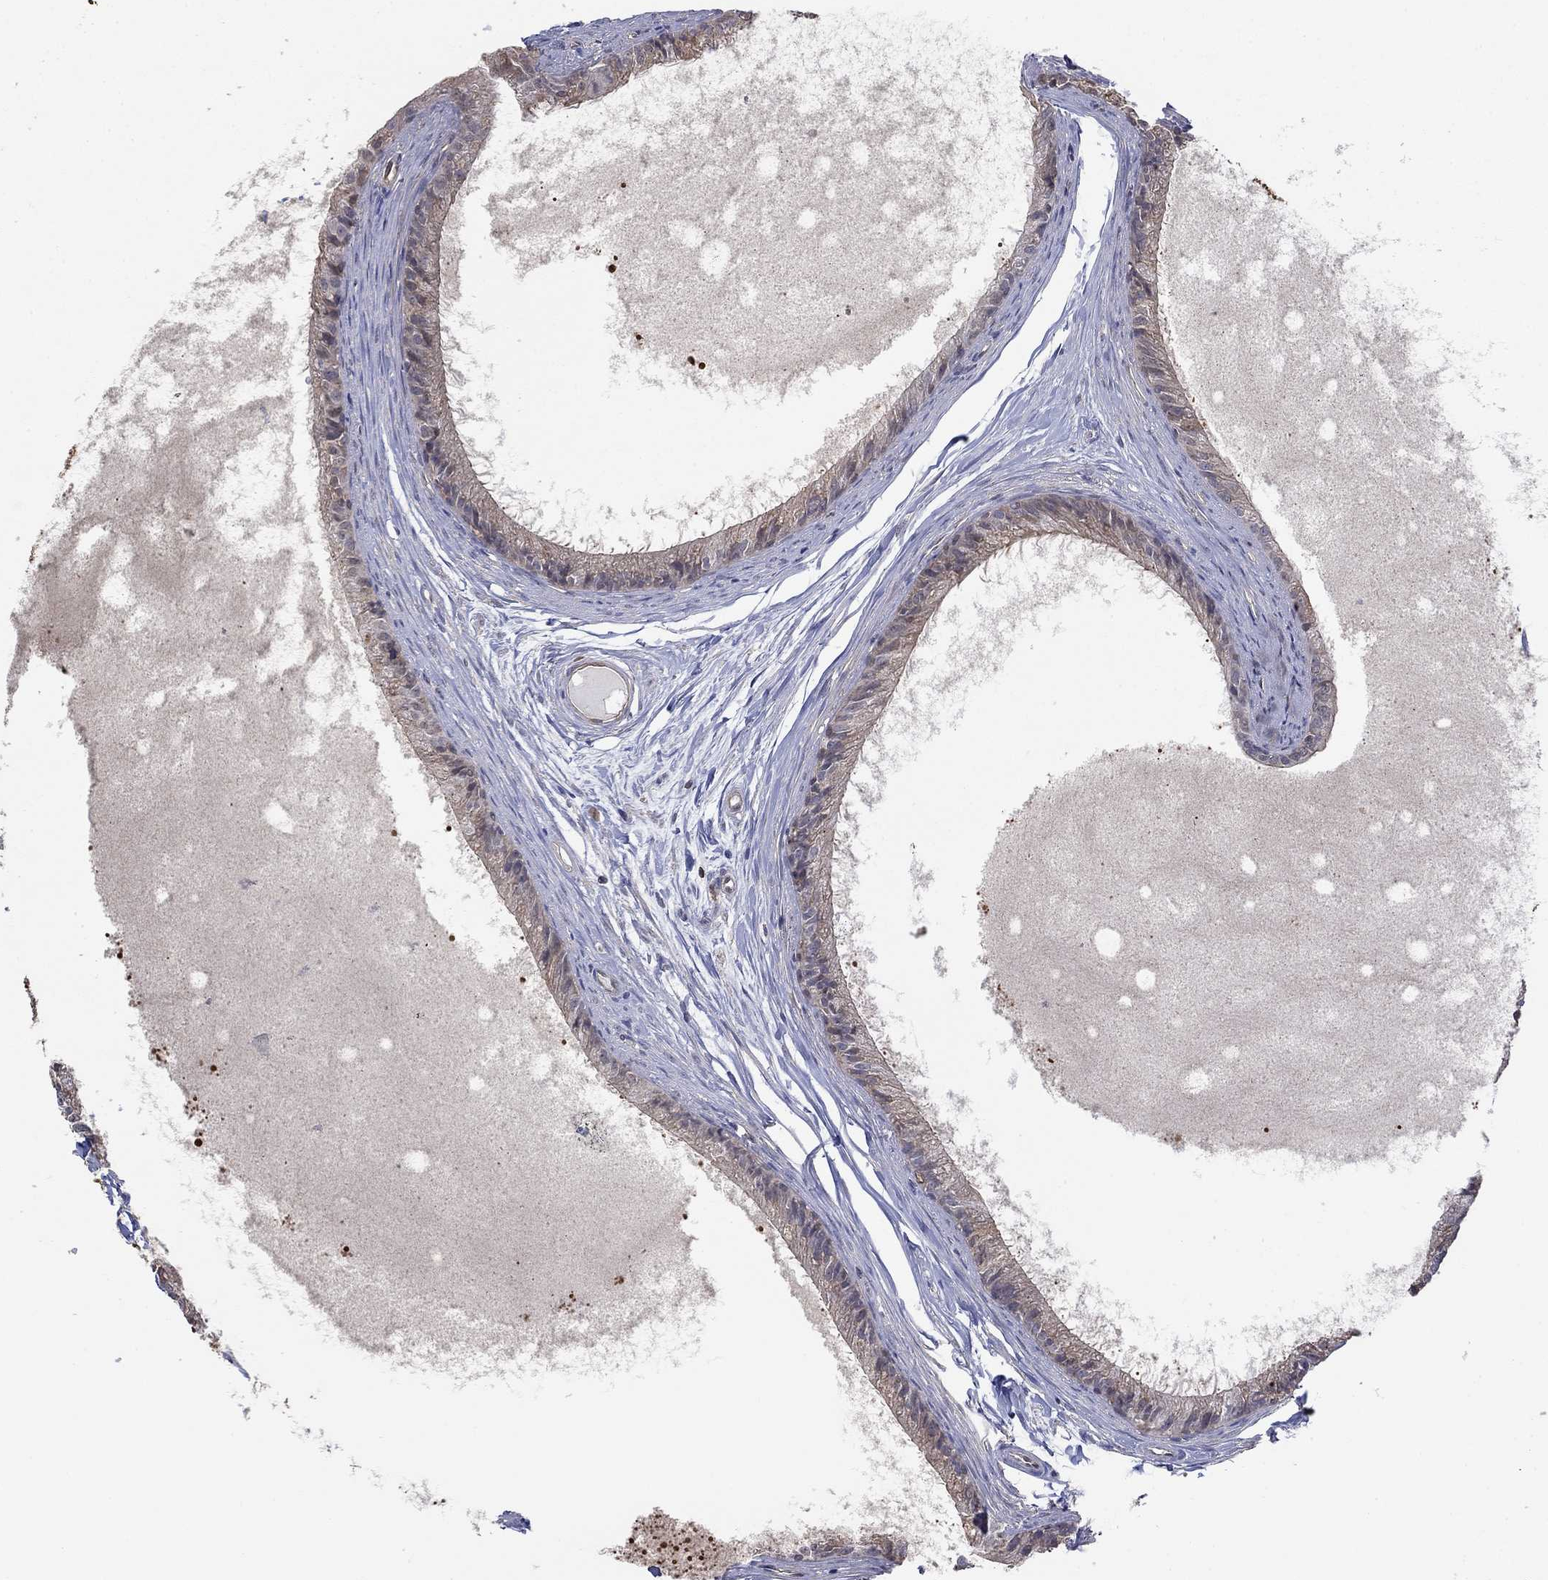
{"staining": {"intensity": "moderate", "quantity": "25%-75%", "location": "cytoplasmic/membranous"}, "tissue": "epididymis", "cell_type": "Glandular cells", "image_type": "normal", "snomed": [{"axis": "morphology", "description": "Normal tissue, NOS"}, {"axis": "topography", "description": "Epididymis"}], "caption": "A high-resolution micrograph shows IHC staining of unremarkable epididymis, which shows moderate cytoplasmic/membranous staining in approximately 25%-75% of glandular cells. The staining was performed using DAB (3,3'-diaminobenzidine) to visualize the protein expression in brown, while the nuclei were stained in blue with hematoxylin (Magnification: 20x).", "gene": "RNF114", "patient": {"sex": "male", "age": 51}}